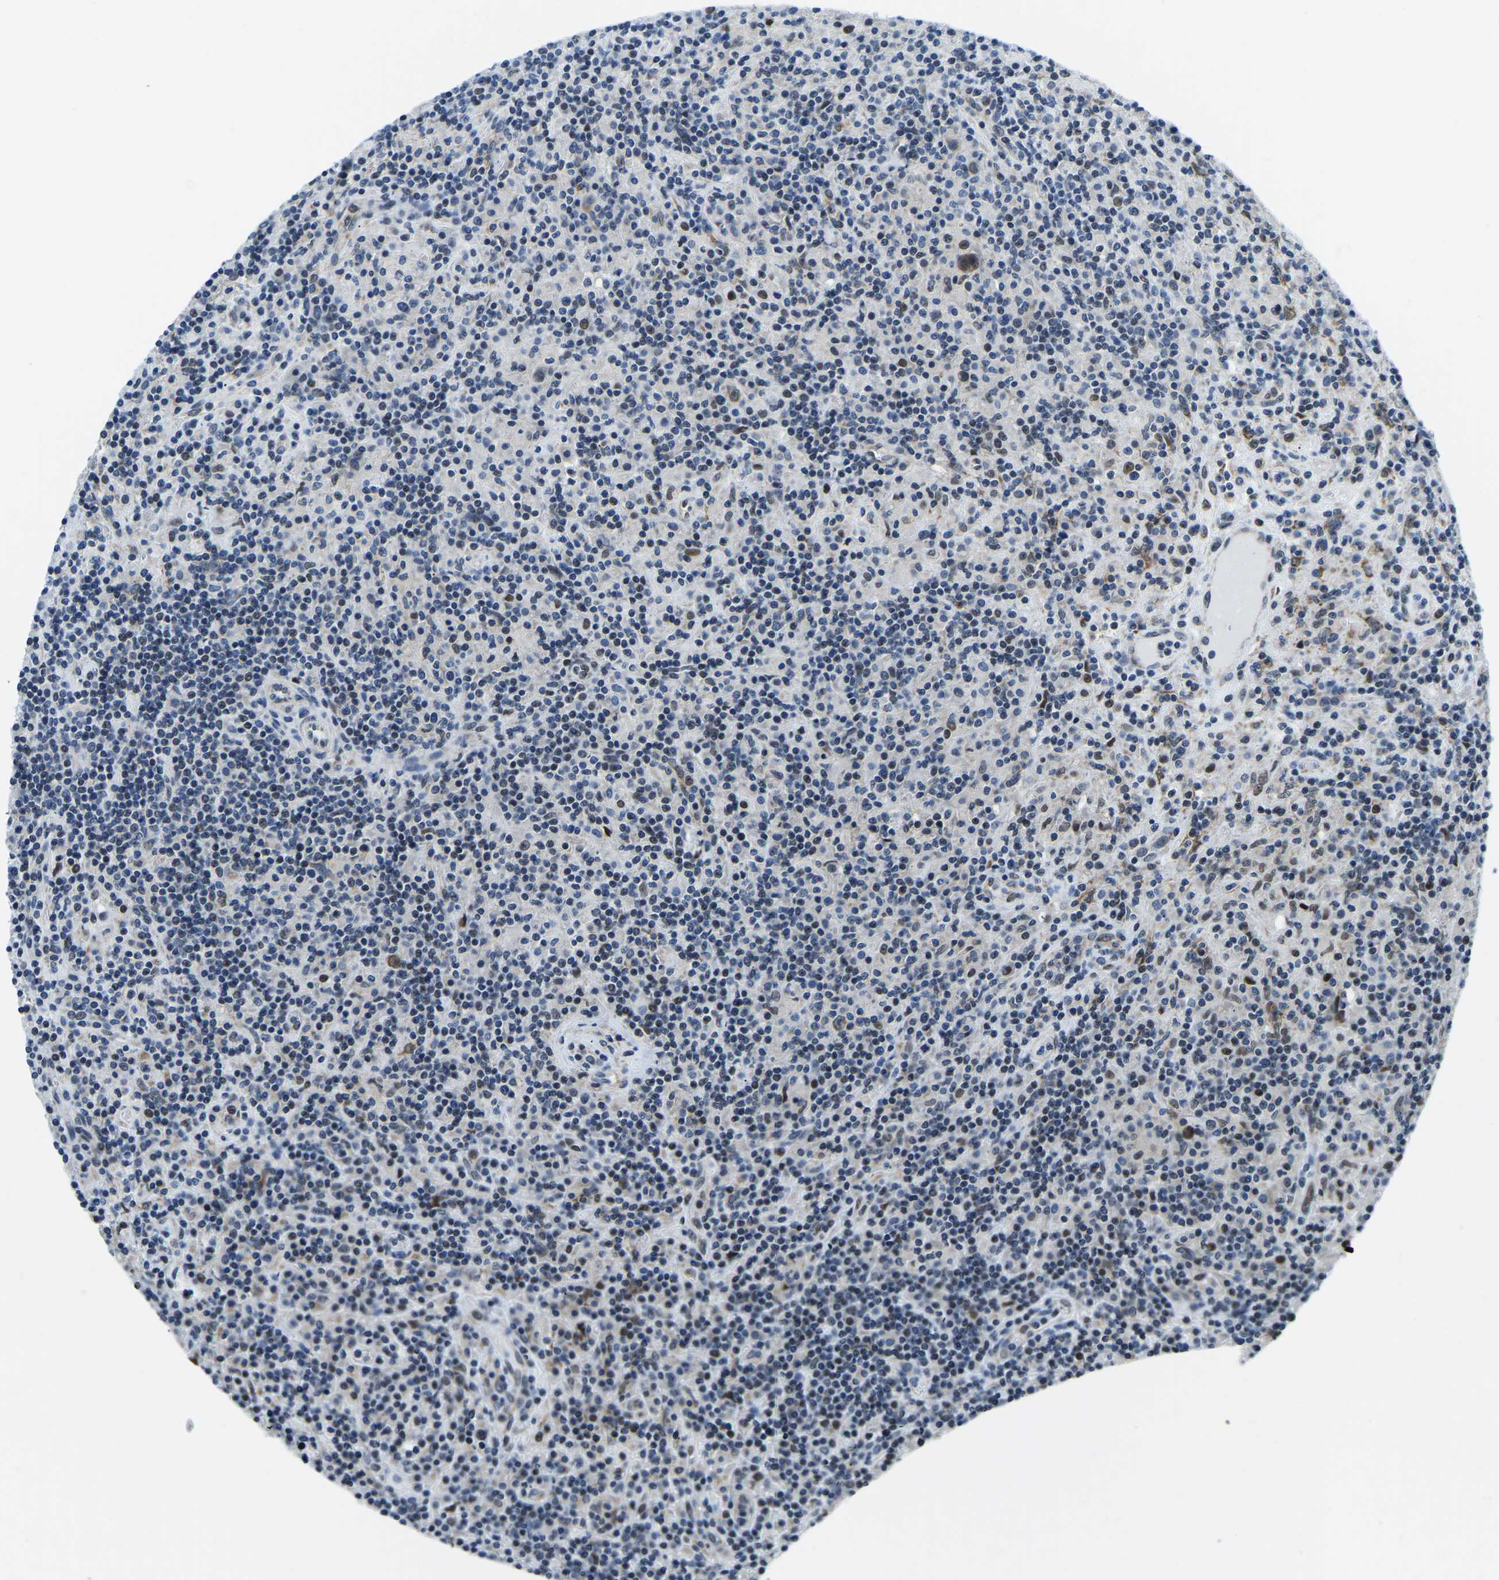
{"staining": {"intensity": "weak", "quantity": ">75%", "location": "cytoplasmic/membranous,nuclear"}, "tissue": "lymphoma", "cell_type": "Tumor cells", "image_type": "cancer", "snomed": [{"axis": "morphology", "description": "Hodgkin's disease, NOS"}, {"axis": "topography", "description": "Lymph node"}], "caption": "This is a photomicrograph of immunohistochemistry (IHC) staining of lymphoma, which shows weak staining in the cytoplasmic/membranous and nuclear of tumor cells.", "gene": "BNIP3L", "patient": {"sex": "male", "age": 70}}